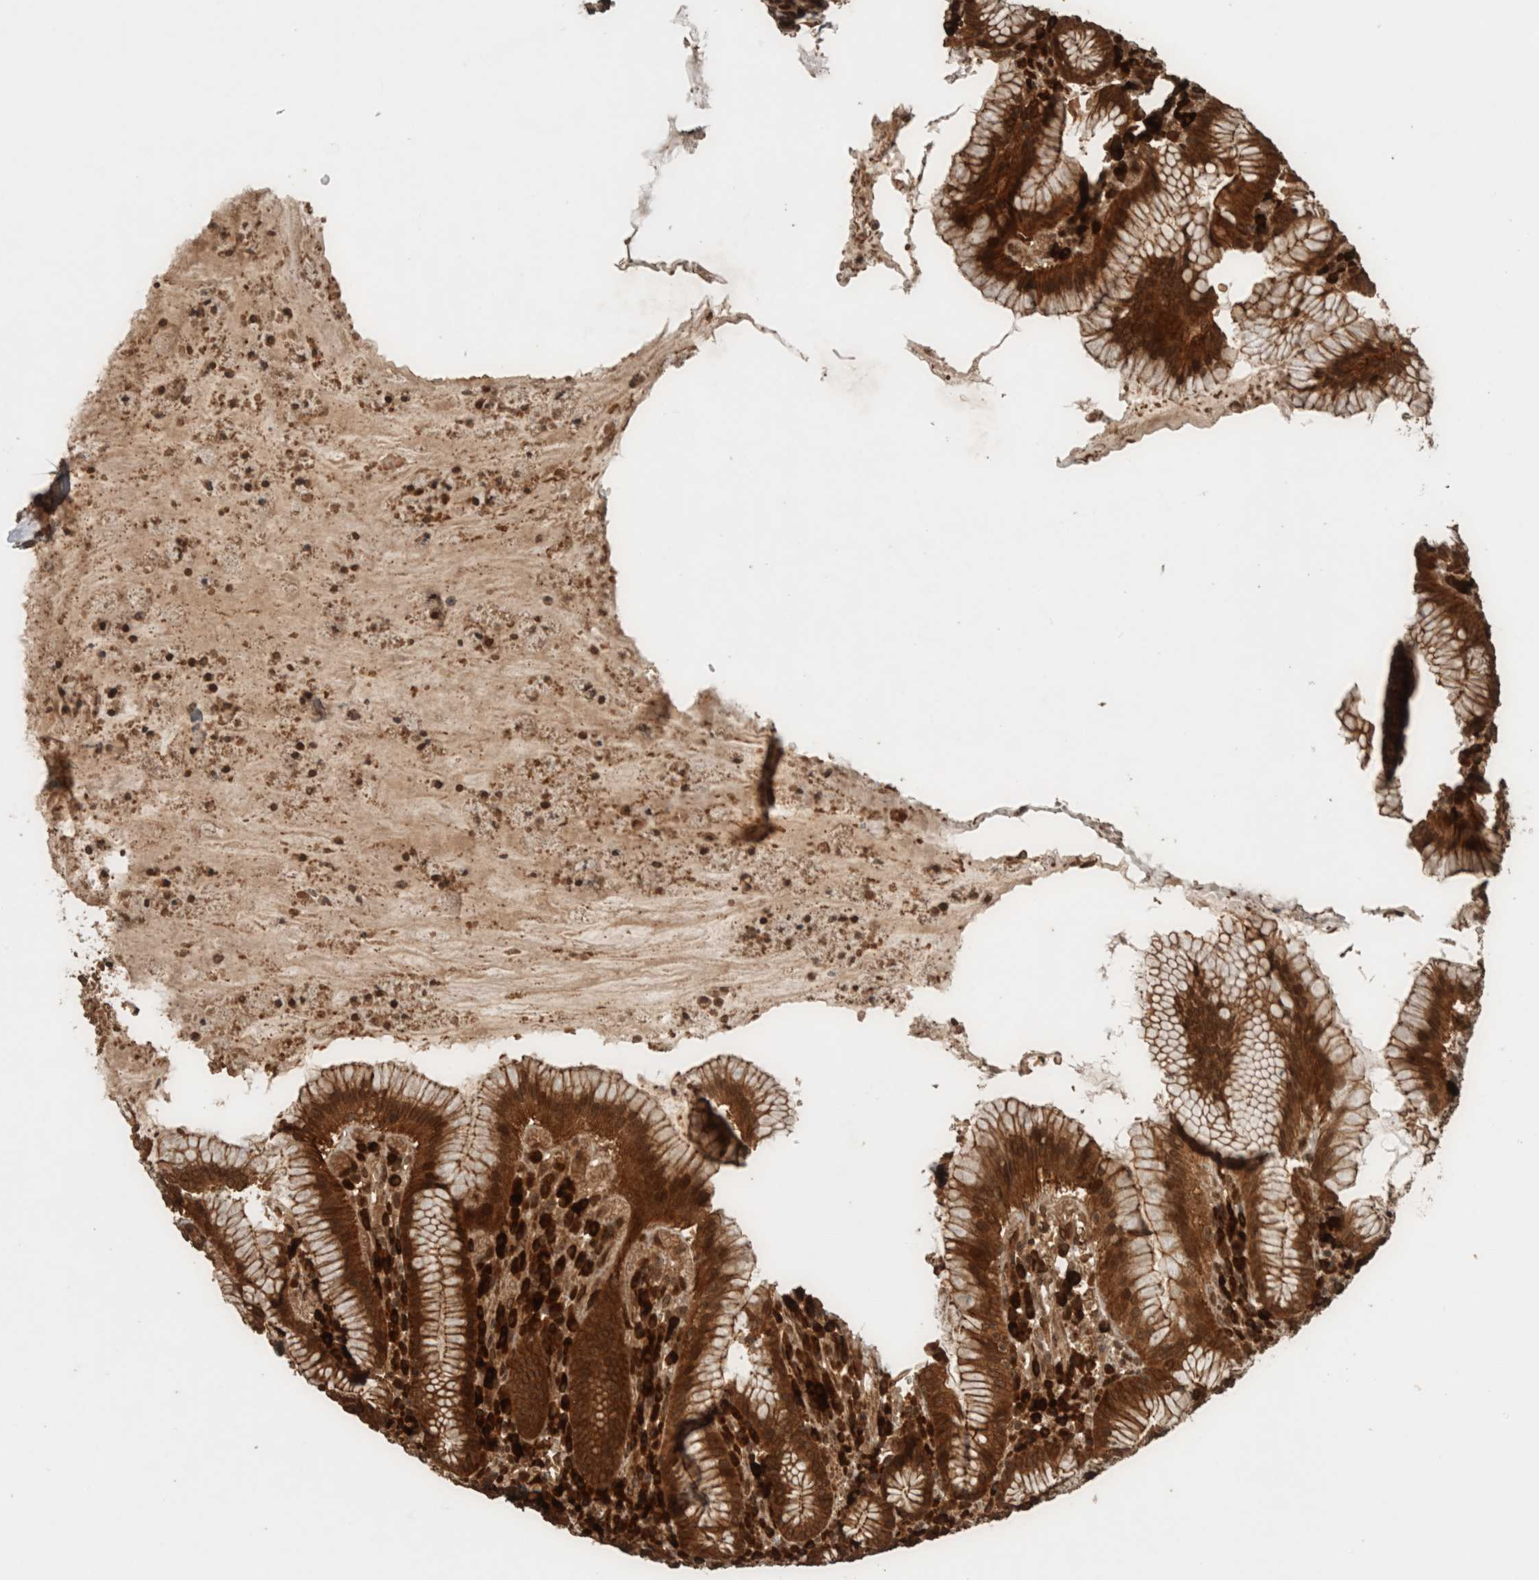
{"staining": {"intensity": "strong", "quantity": ">75%", "location": "cytoplasmic/membranous,nuclear"}, "tissue": "stomach", "cell_type": "Glandular cells", "image_type": "normal", "snomed": [{"axis": "morphology", "description": "Normal tissue, NOS"}, {"axis": "topography", "description": "Stomach"}], "caption": "Immunohistochemical staining of normal stomach reveals strong cytoplasmic/membranous,nuclear protein expression in approximately >75% of glandular cells. (Brightfield microscopy of DAB IHC at high magnification).", "gene": "CNTROB", "patient": {"sex": "male", "age": 55}}